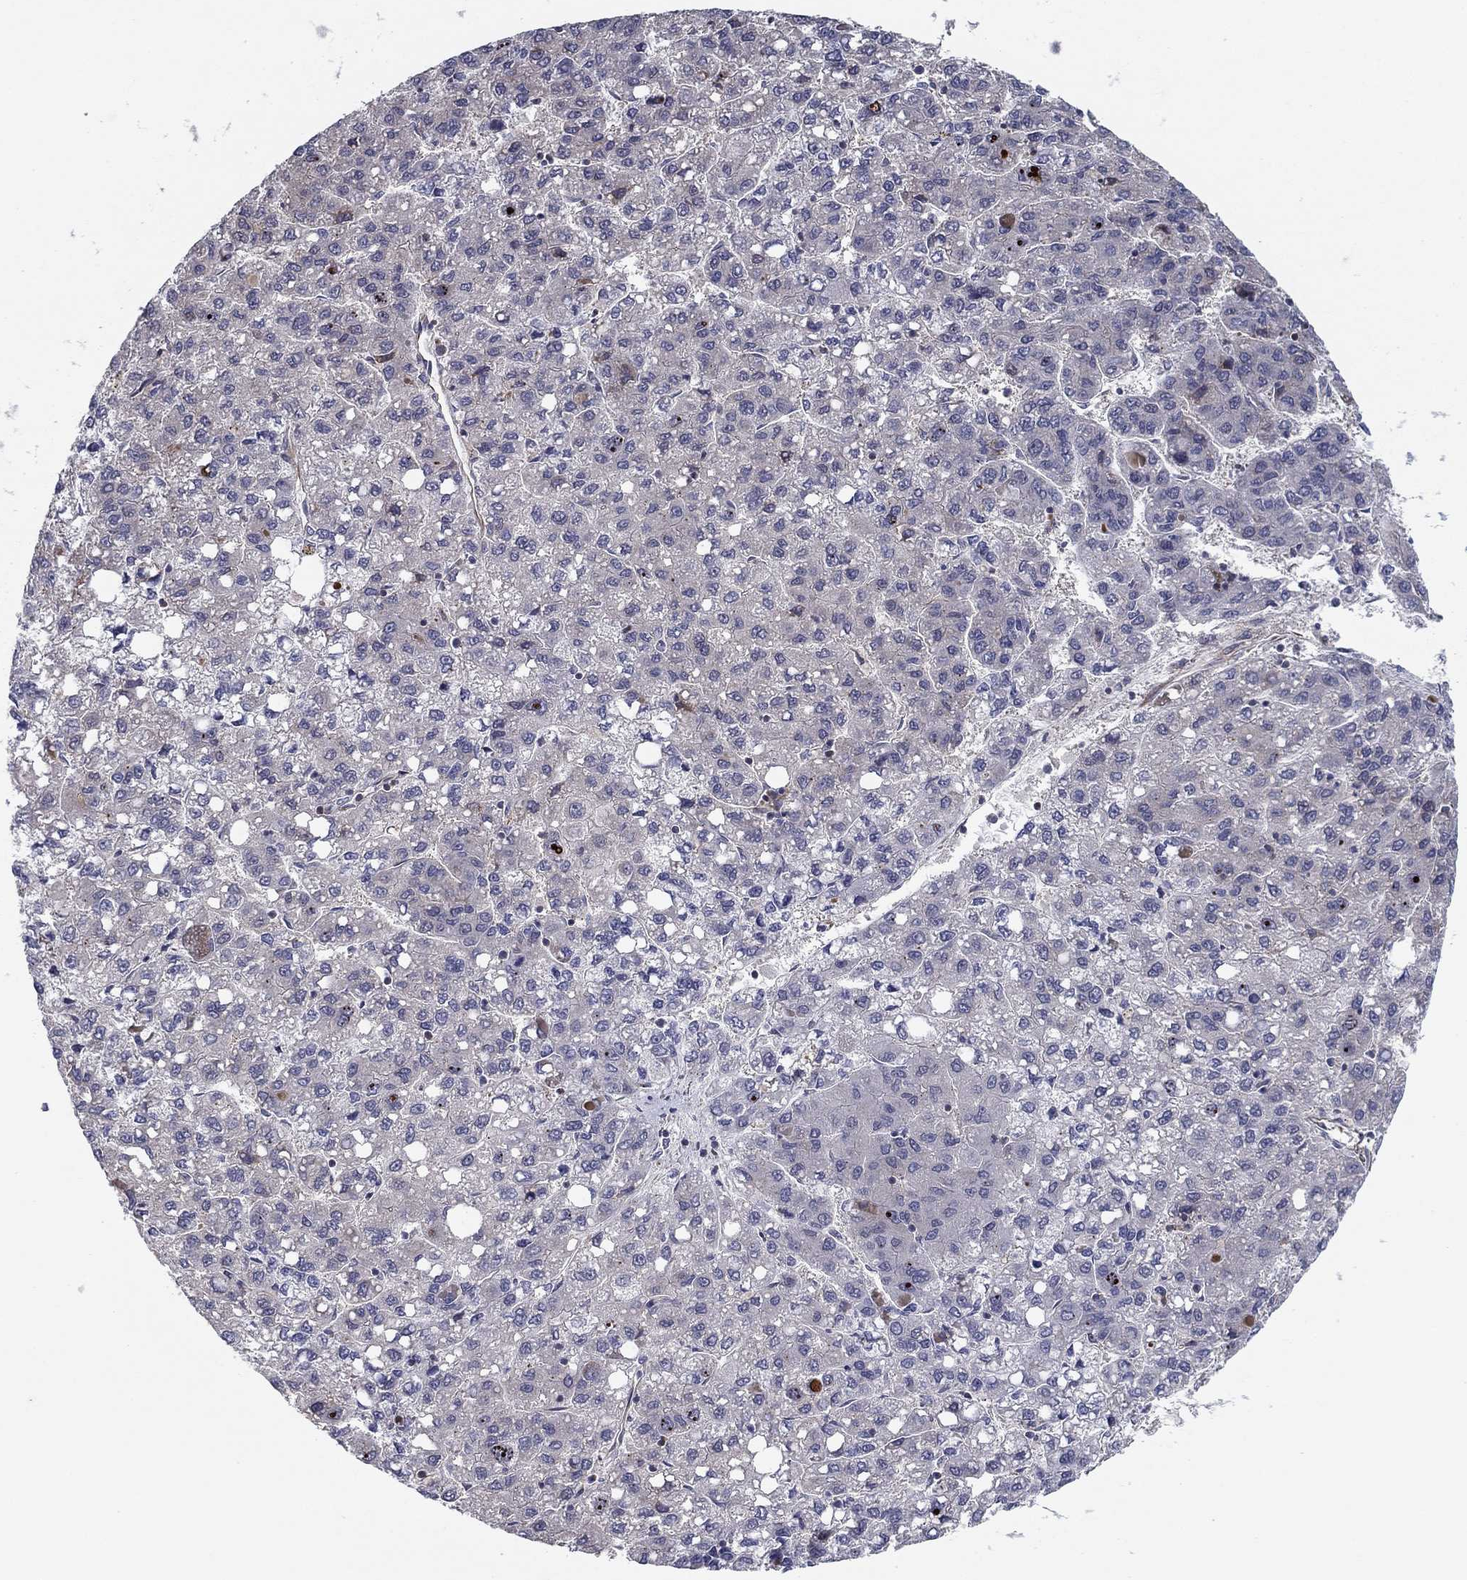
{"staining": {"intensity": "negative", "quantity": "none", "location": "none"}, "tissue": "liver cancer", "cell_type": "Tumor cells", "image_type": "cancer", "snomed": [{"axis": "morphology", "description": "Carcinoma, Hepatocellular, NOS"}, {"axis": "topography", "description": "Liver"}], "caption": "Tumor cells are negative for protein expression in human liver cancer (hepatocellular carcinoma).", "gene": "CLSTN1", "patient": {"sex": "female", "age": 82}}